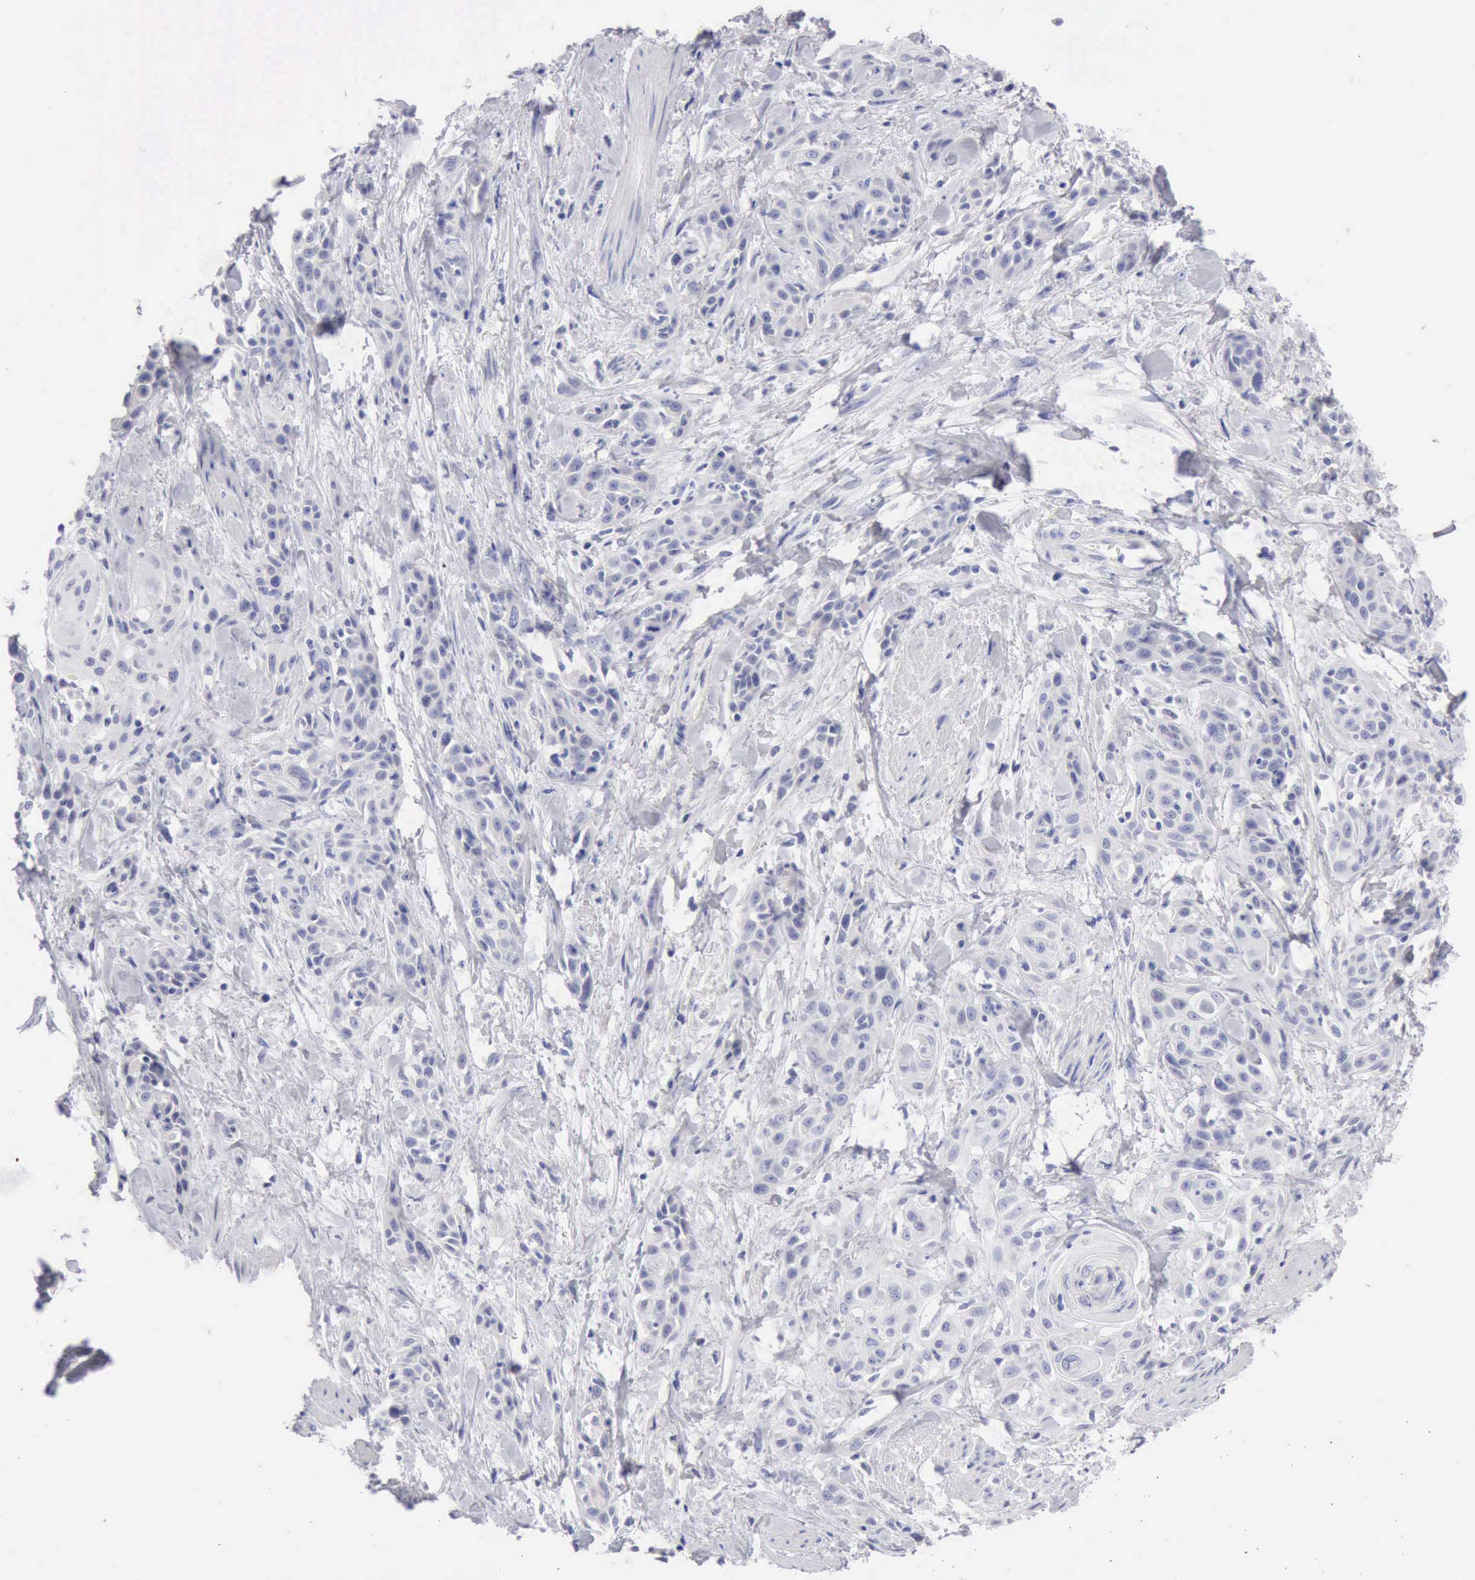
{"staining": {"intensity": "negative", "quantity": "none", "location": "none"}, "tissue": "skin cancer", "cell_type": "Tumor cells", "image_type": "cancer", "snomed": [{"axis": "morphology", "description": "Squamous cell carcinoma, NOS"}, {"axis": "topography", "description": "Skin"}, {"axis": "topography", "description": "Anal"}], "caption": "A high-resolution image shows IHC staining of skin cancer, which reveals no significant staining in tumor cells.", "gene": "ANGEL1", "patient": {"sex": "male", "age": 64}}